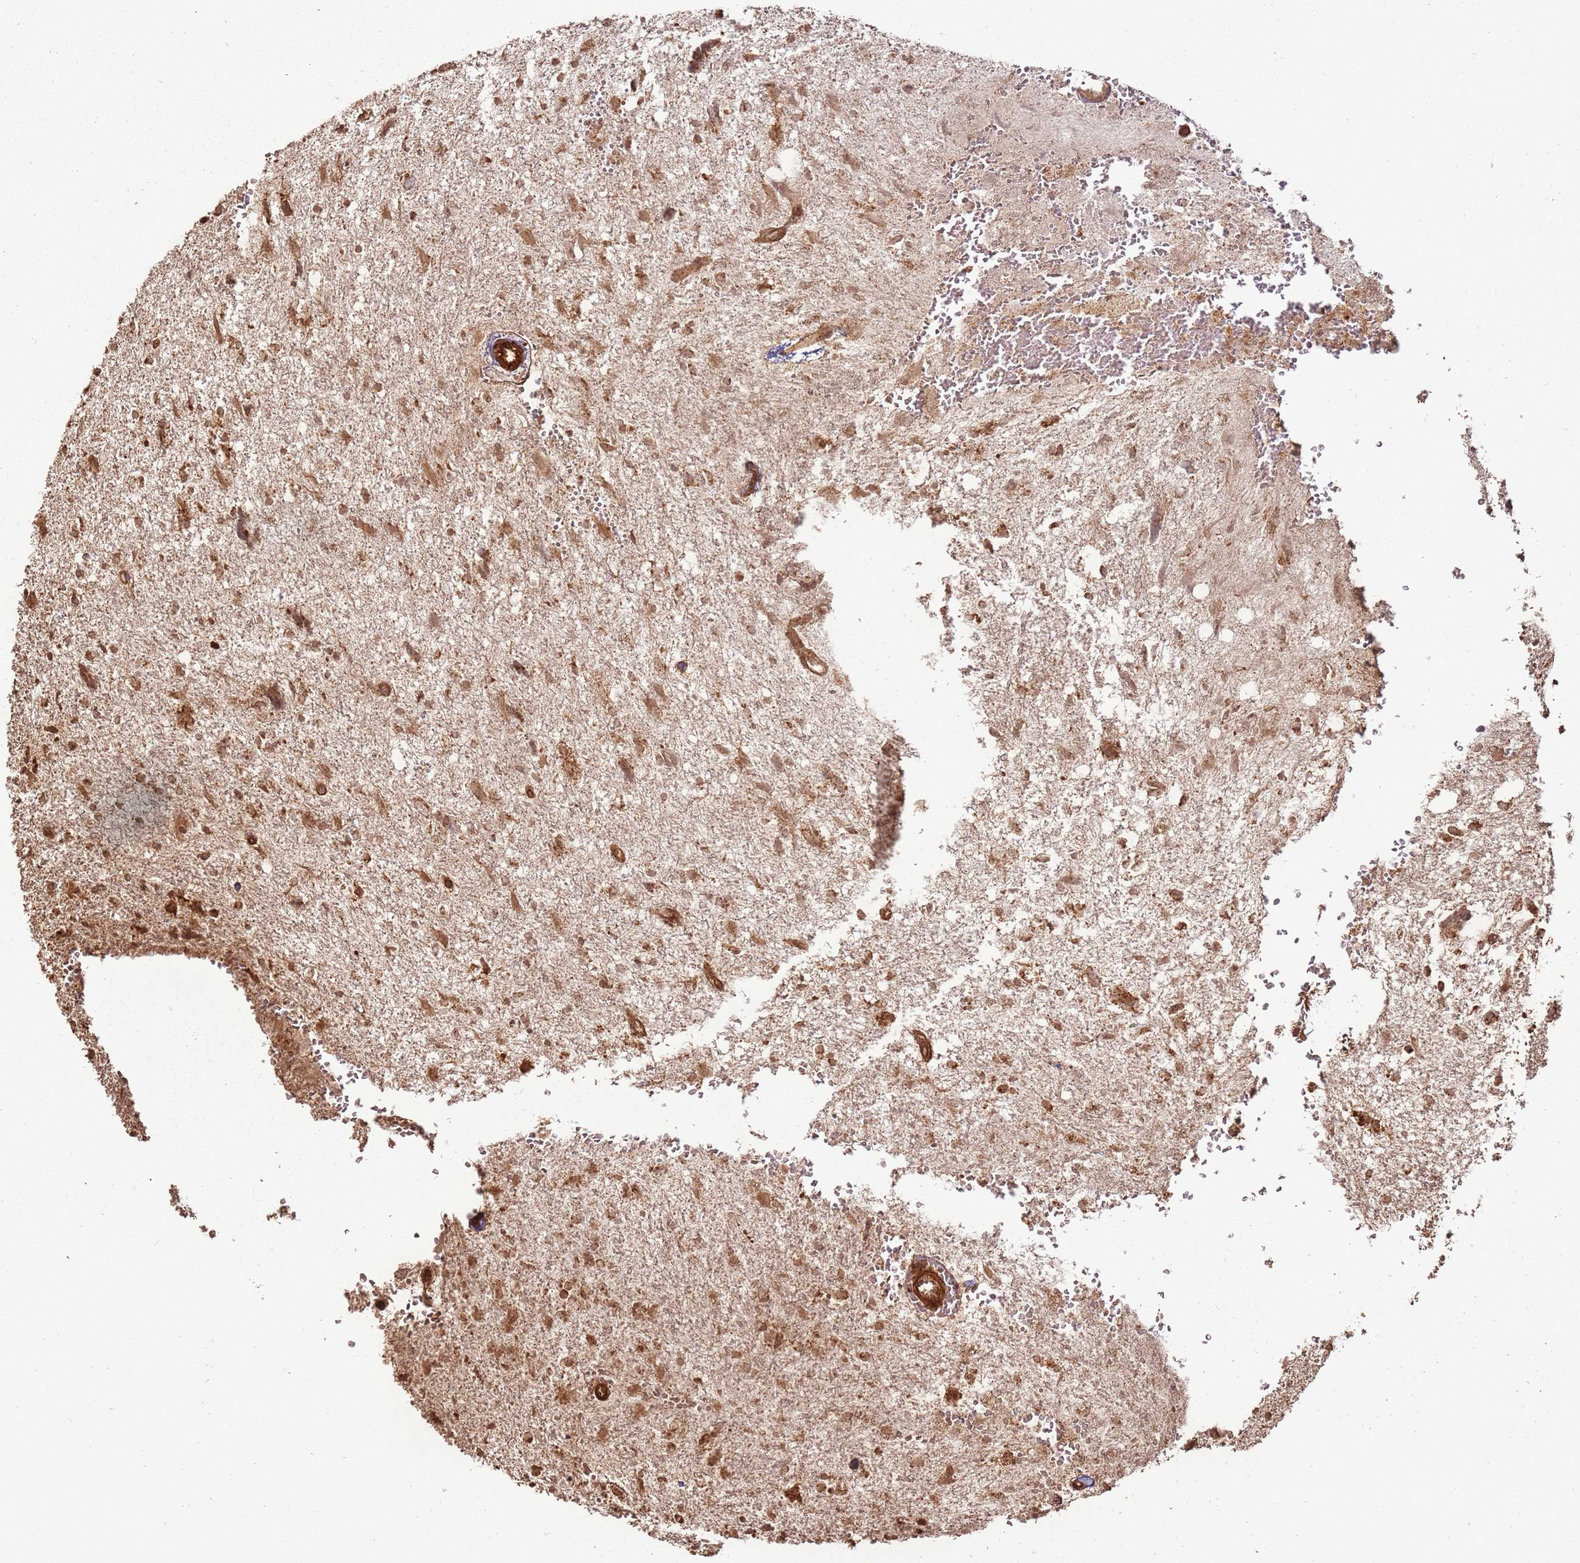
{"staining": {"intensity": "moderate", "quantity": ">75%", "location": "cytoplasmic/membranous"}, "tissue": "glioma", "cell_type": "Tumor cells", "image_type": "cancer", "snomed": [{"axis": "morphology", "description": "Glioma, malignant, High grade"}, {"axis": "topography", "description": "Brain"}], "caption": "DAB (3,3'-diaminobenzidine) immunohistochemical staining of glioma shows moderate cytoplasmic/membranous protein staining in approximately >75% of tumor cells. (Stains: DAB in brown, nuclei in blue, Microscopy: brightfield microscopy at high magnification).", "gene": "MRPS6", "patient": {"sex": "male", "age": 61}}